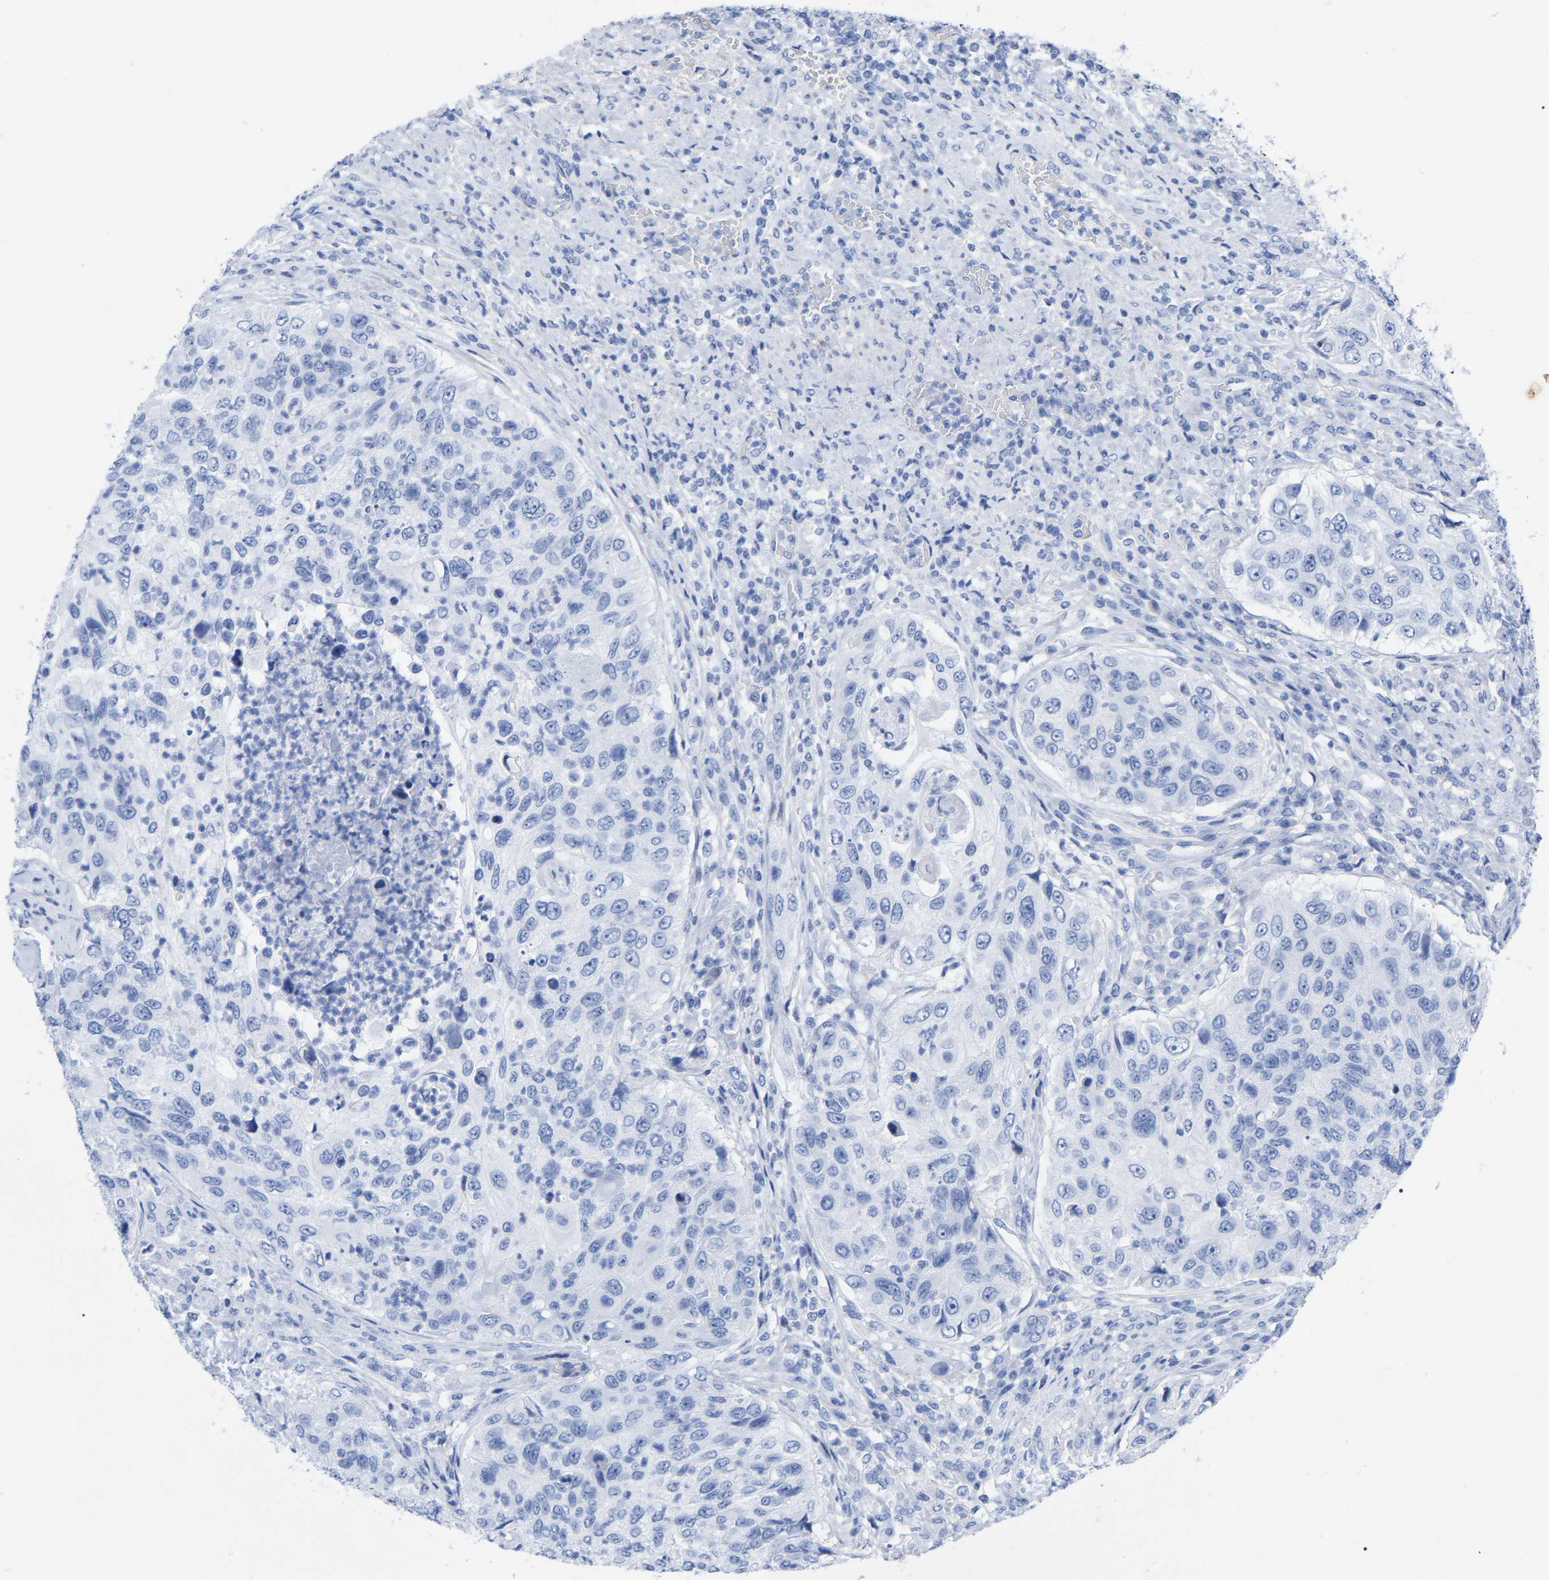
{"staining": {"intensity": "negative", "quantity": "none", "location": "none"}, "tissue": "urothelial cancer", "cell_type": "Tumor cells", "image_type": "cancer", "snomed": [{"axis": "morphology", "description": "Urothelial carcinoma, High grade"}, {"axis": "topography", "description": "Urinary bladder"}], "caption": "Urothelial carcinoma (high-grade) was stained to show a protein in brown. There is no significant positivity in tumor cells.", "gene": "HAPLN1", "patient": {"sex": "female", "age": 60}}